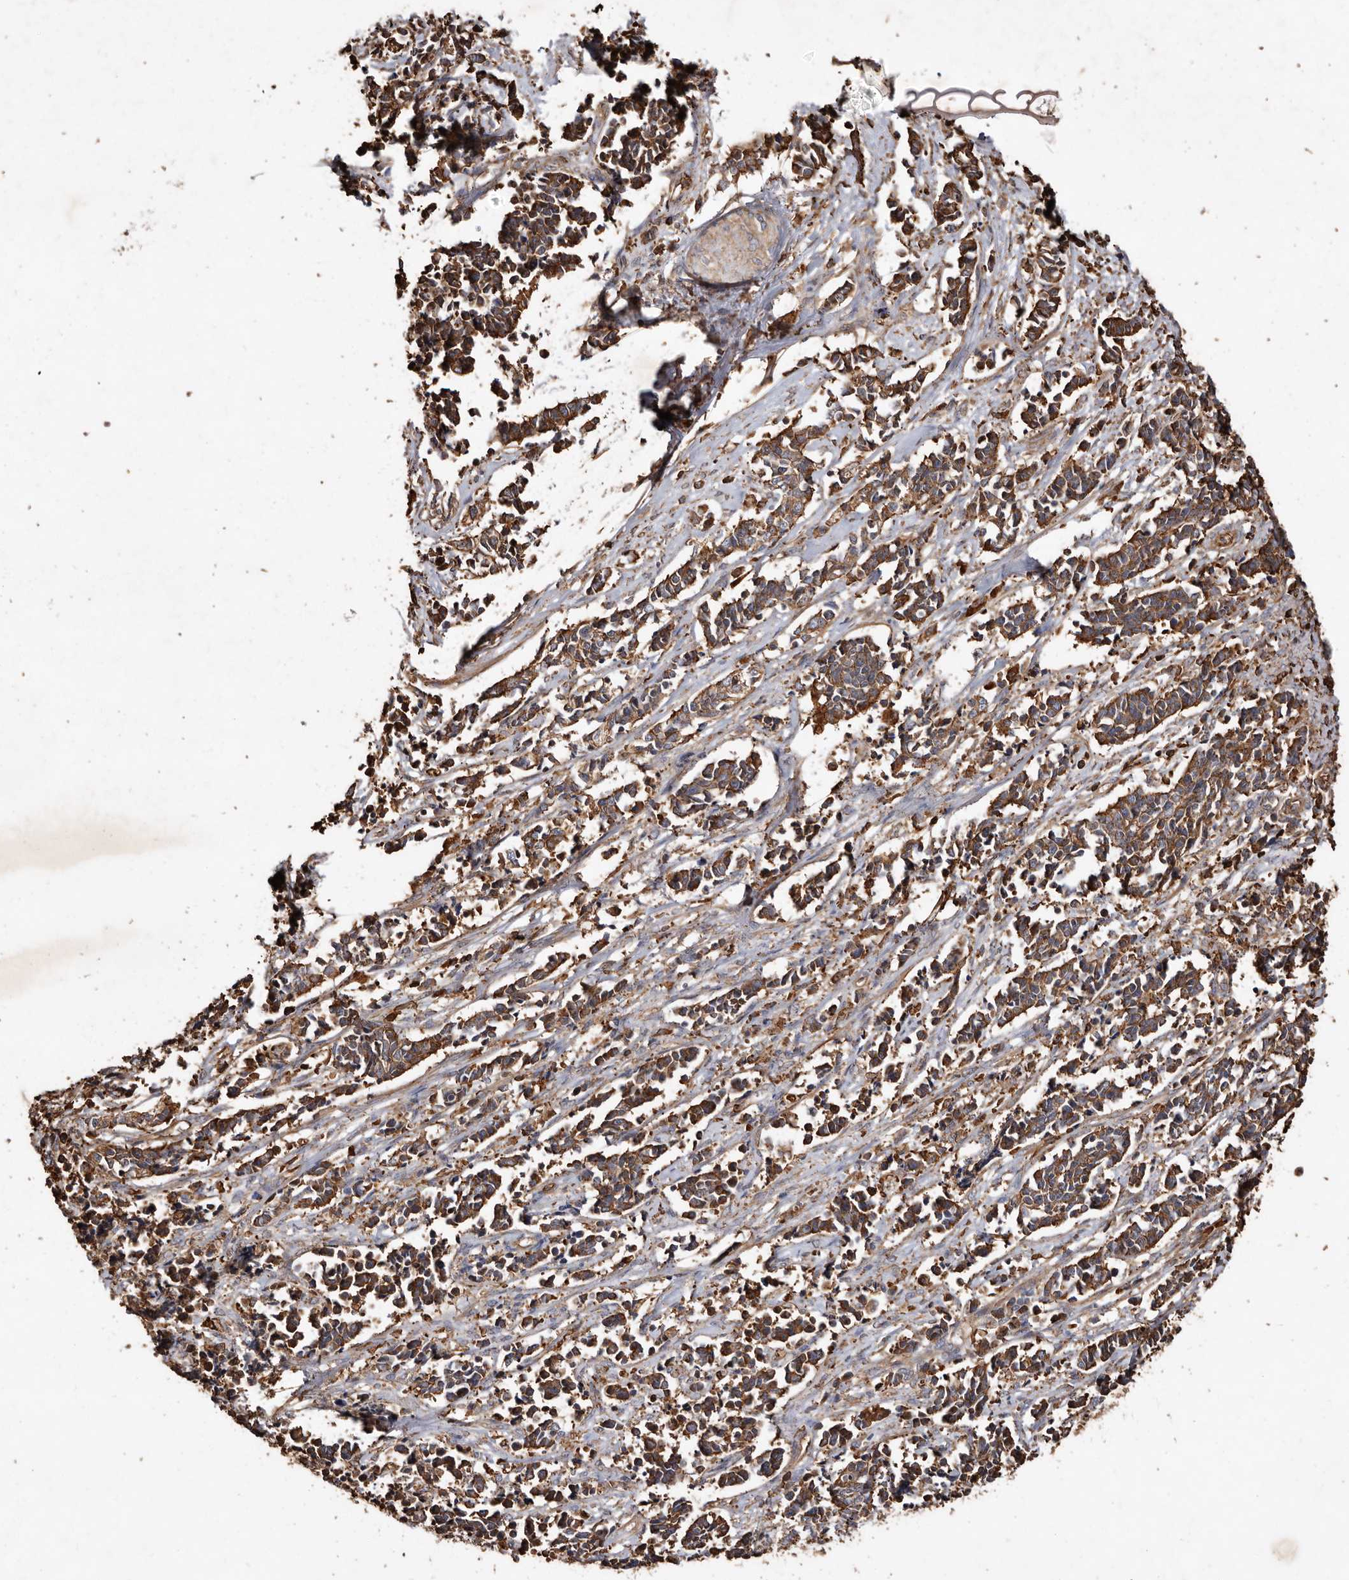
{"staining": {"intensity": "moderate", "quantity": ">75%", "location": "cytoplasmic/membranous"}, "tissue": "cervical cancer", "cell_type": "Tumor cells", "image_type": "cancer", "snomed": [{"axis": "morphology", "description": "Normal tissue, NOS"}, {"axis": "morphology", "description": "Squamous cell carcinoma, NOS"}, {"axis": "topography", "description": "Cervix"}], "caption": "This micrograph reveals immunohistochemistry staining of cervical cancer, with medium moderate cytoplasmic/membranous staining in approximately >75% of tumor cells.", "gene": "COQ8B", "patient": {"sex": "female", "age": 35}}